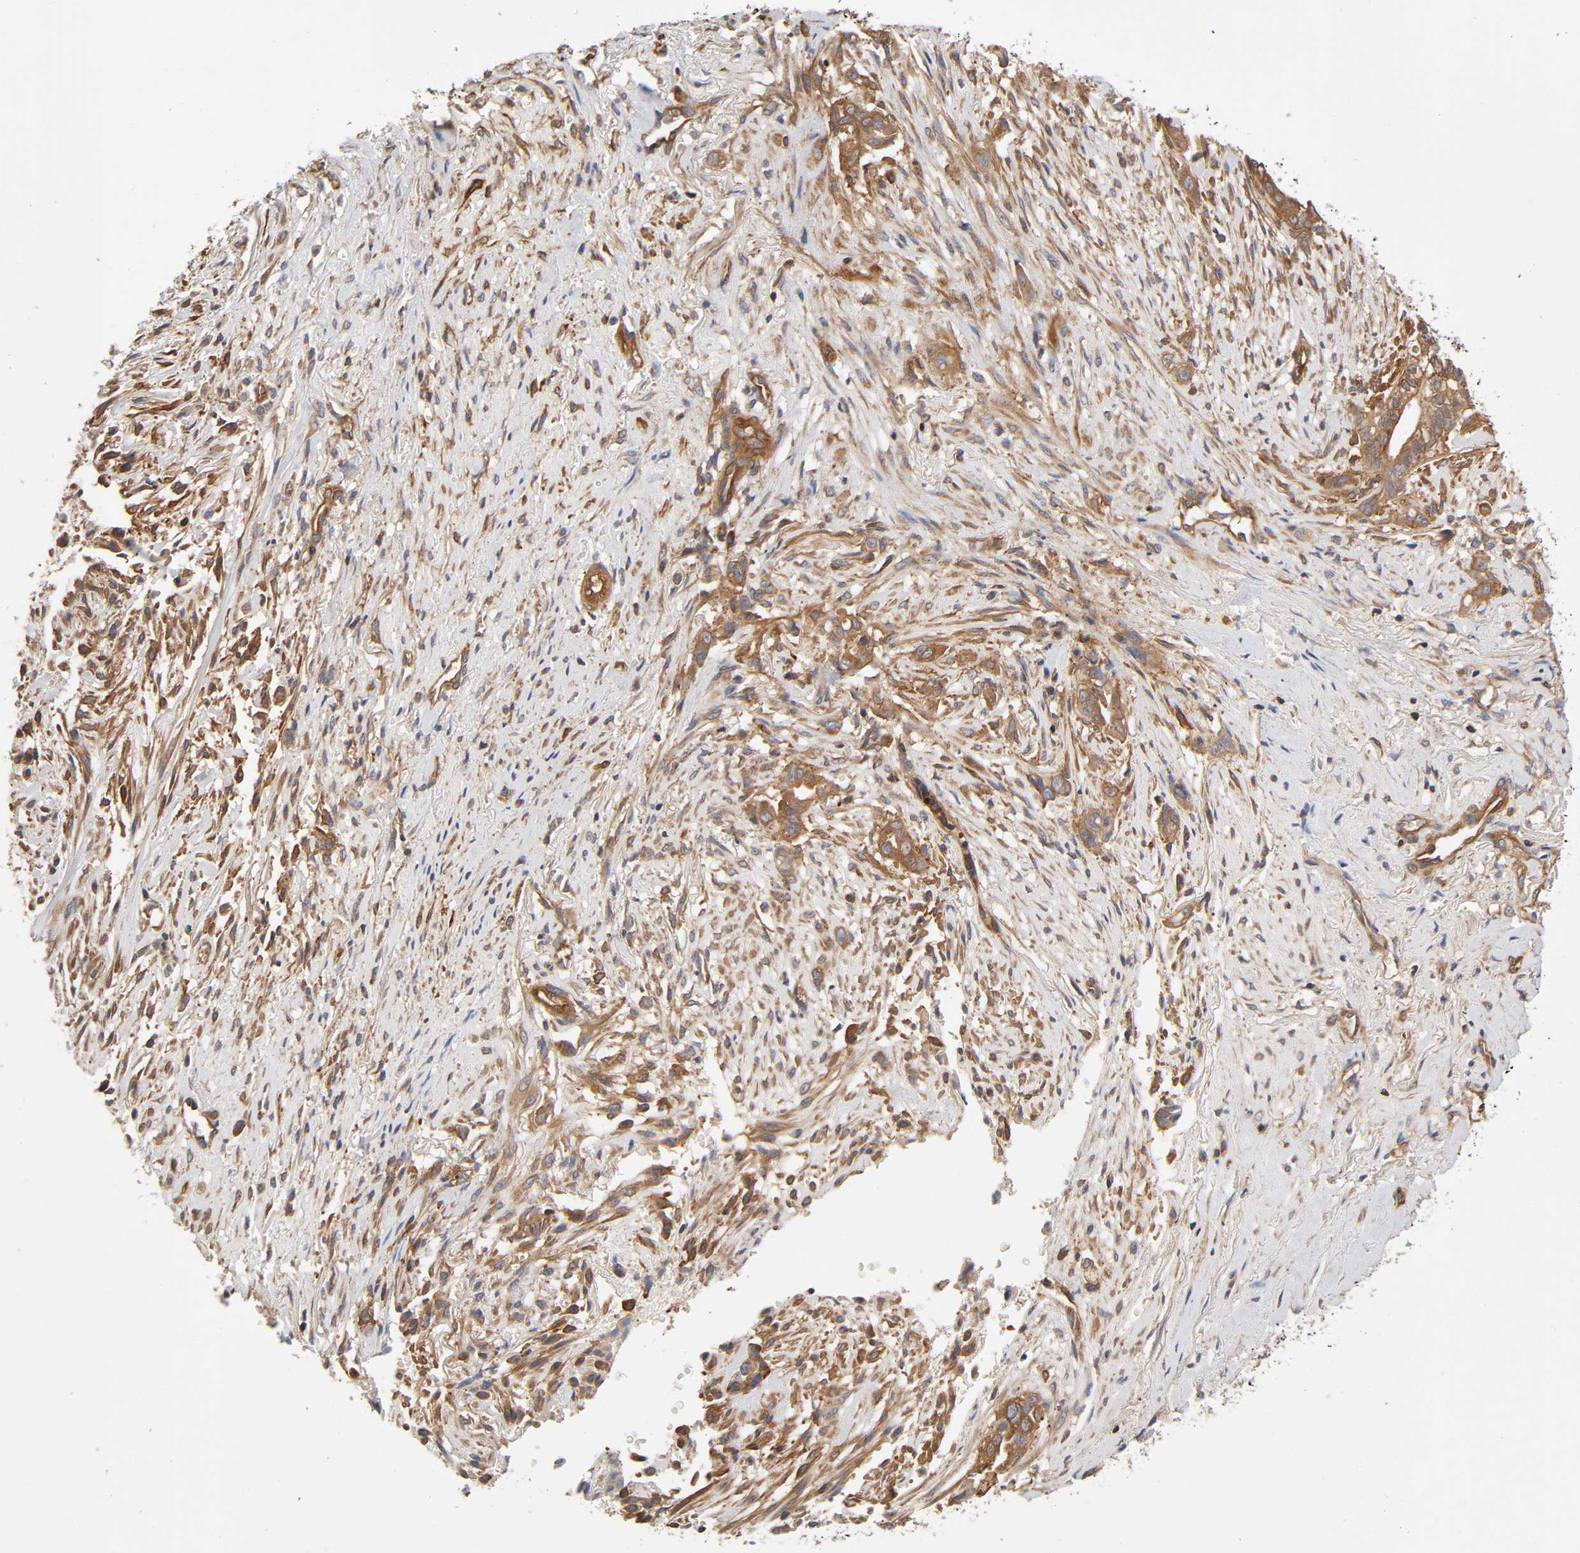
{"staining": {"intensity": "moderate", "quantity": ">75%", "location": "cytoplasmic/membranous"}, "tissue": "liver cancer", "cell_type": "Tumor cells", "image_type": "cancer", "snomed": [{"axis": "morphology", "description": "Cholangiocarcinoma"}, {"axis": "topography", "description": "Liver"}], "caption": "Protein expression analysis of cholangiocarcinoma (liver) reveals moderate cytoplasmic/membranous staining in approximately >75% of tumor cells.", "gene": "LAMTOR2", "patient": {"sex": "female", "age": 73}}